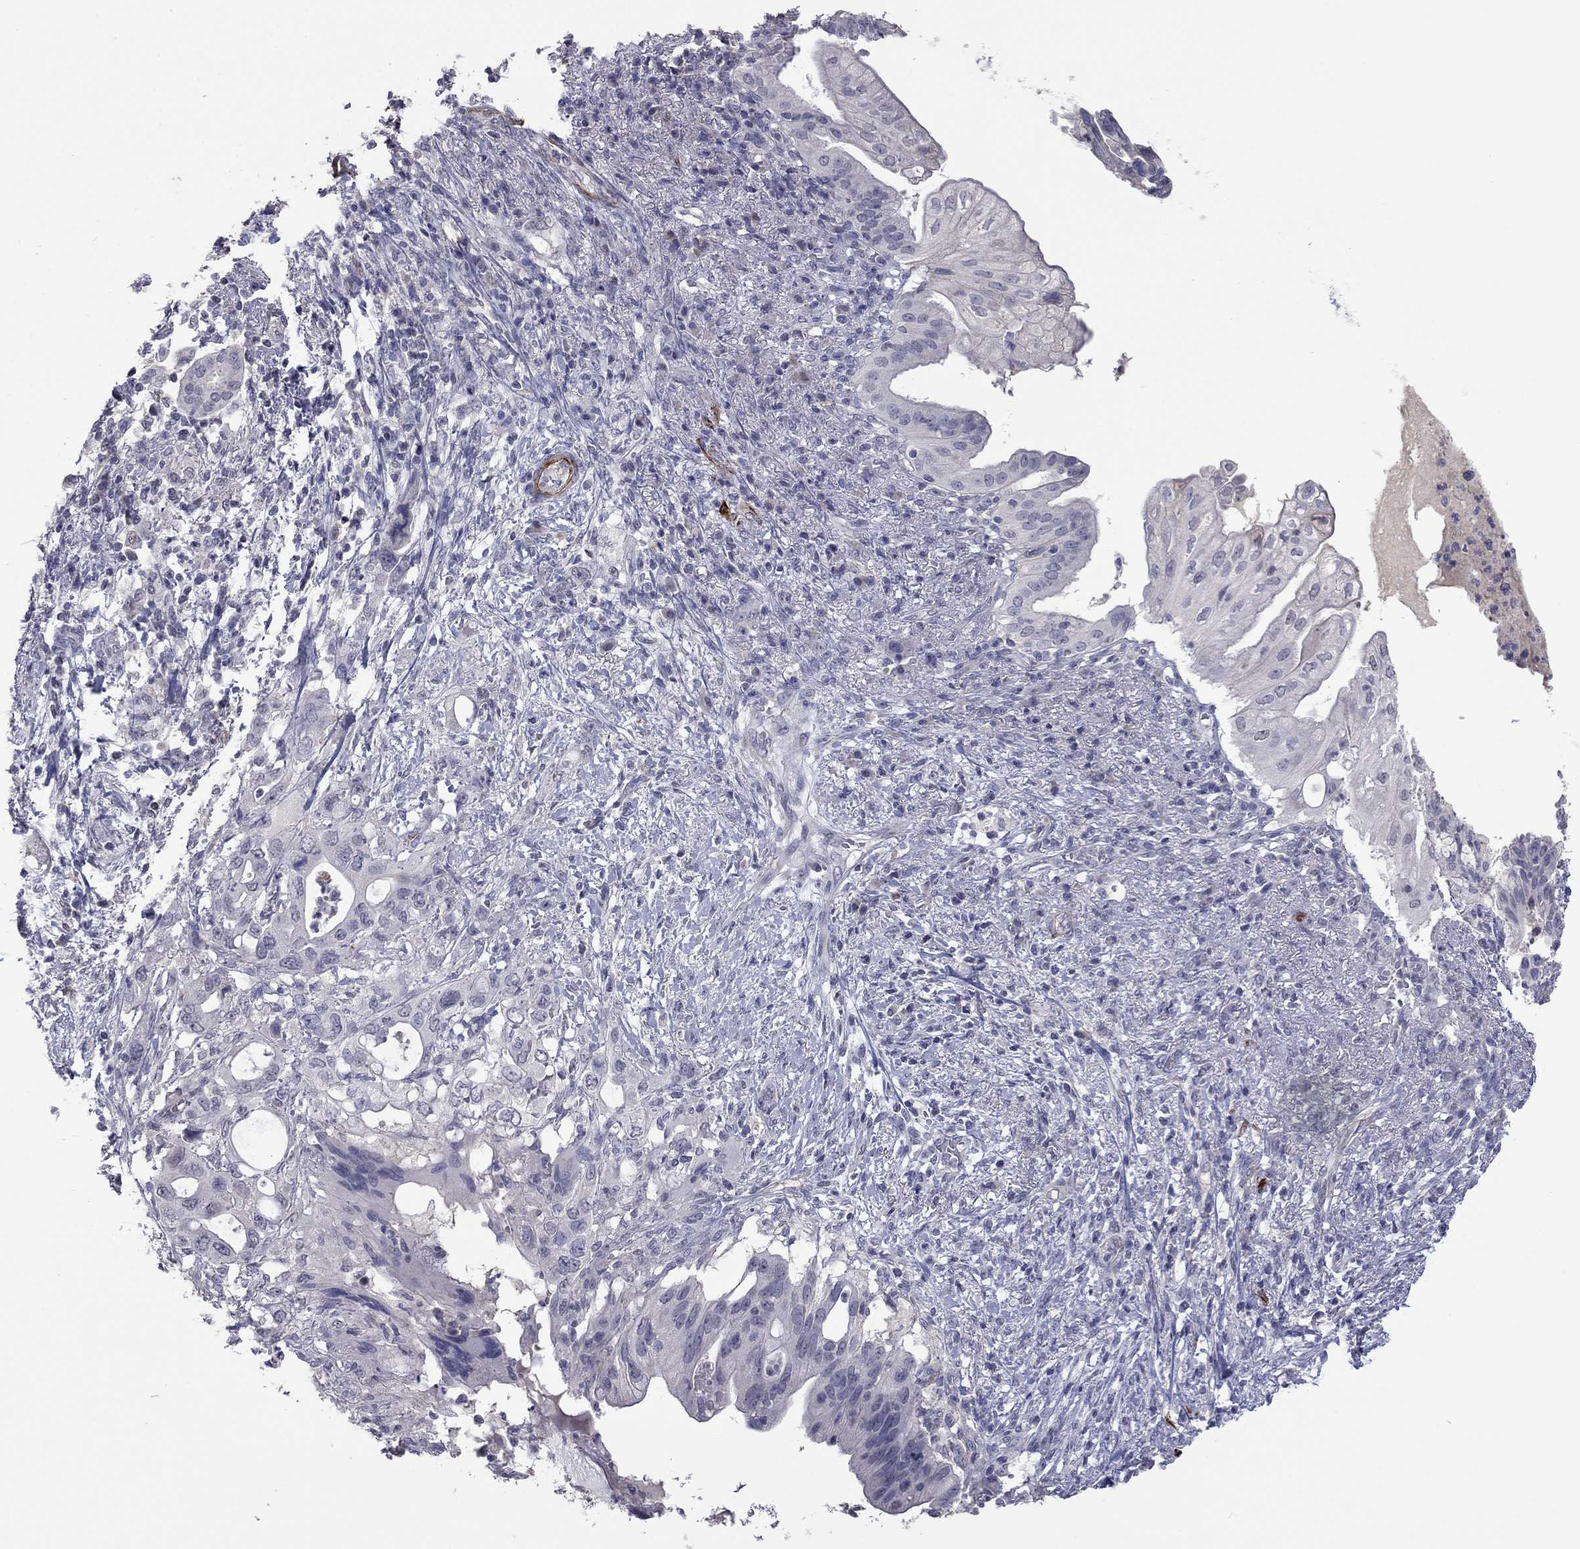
{"staining": {"intensity": "negative", "quantity": "none", "location": "none"}, "tissue": "pancreatic cancer", "cell_type": "Tumor cells", "image_type": "cancer", "snomed": [{"axis": "morphology", "description": "Adenocarcinoma, NOS"}, {"axis": "topography", "description": "Pancreas"}], "caption": "Immunohistochemical staining of human pancreatic cancer (adenocarcinoma) reveals no significant expression in tumor cells.", "gene": "IP6K3", "patient": {"sex": "female", "age": 72}}